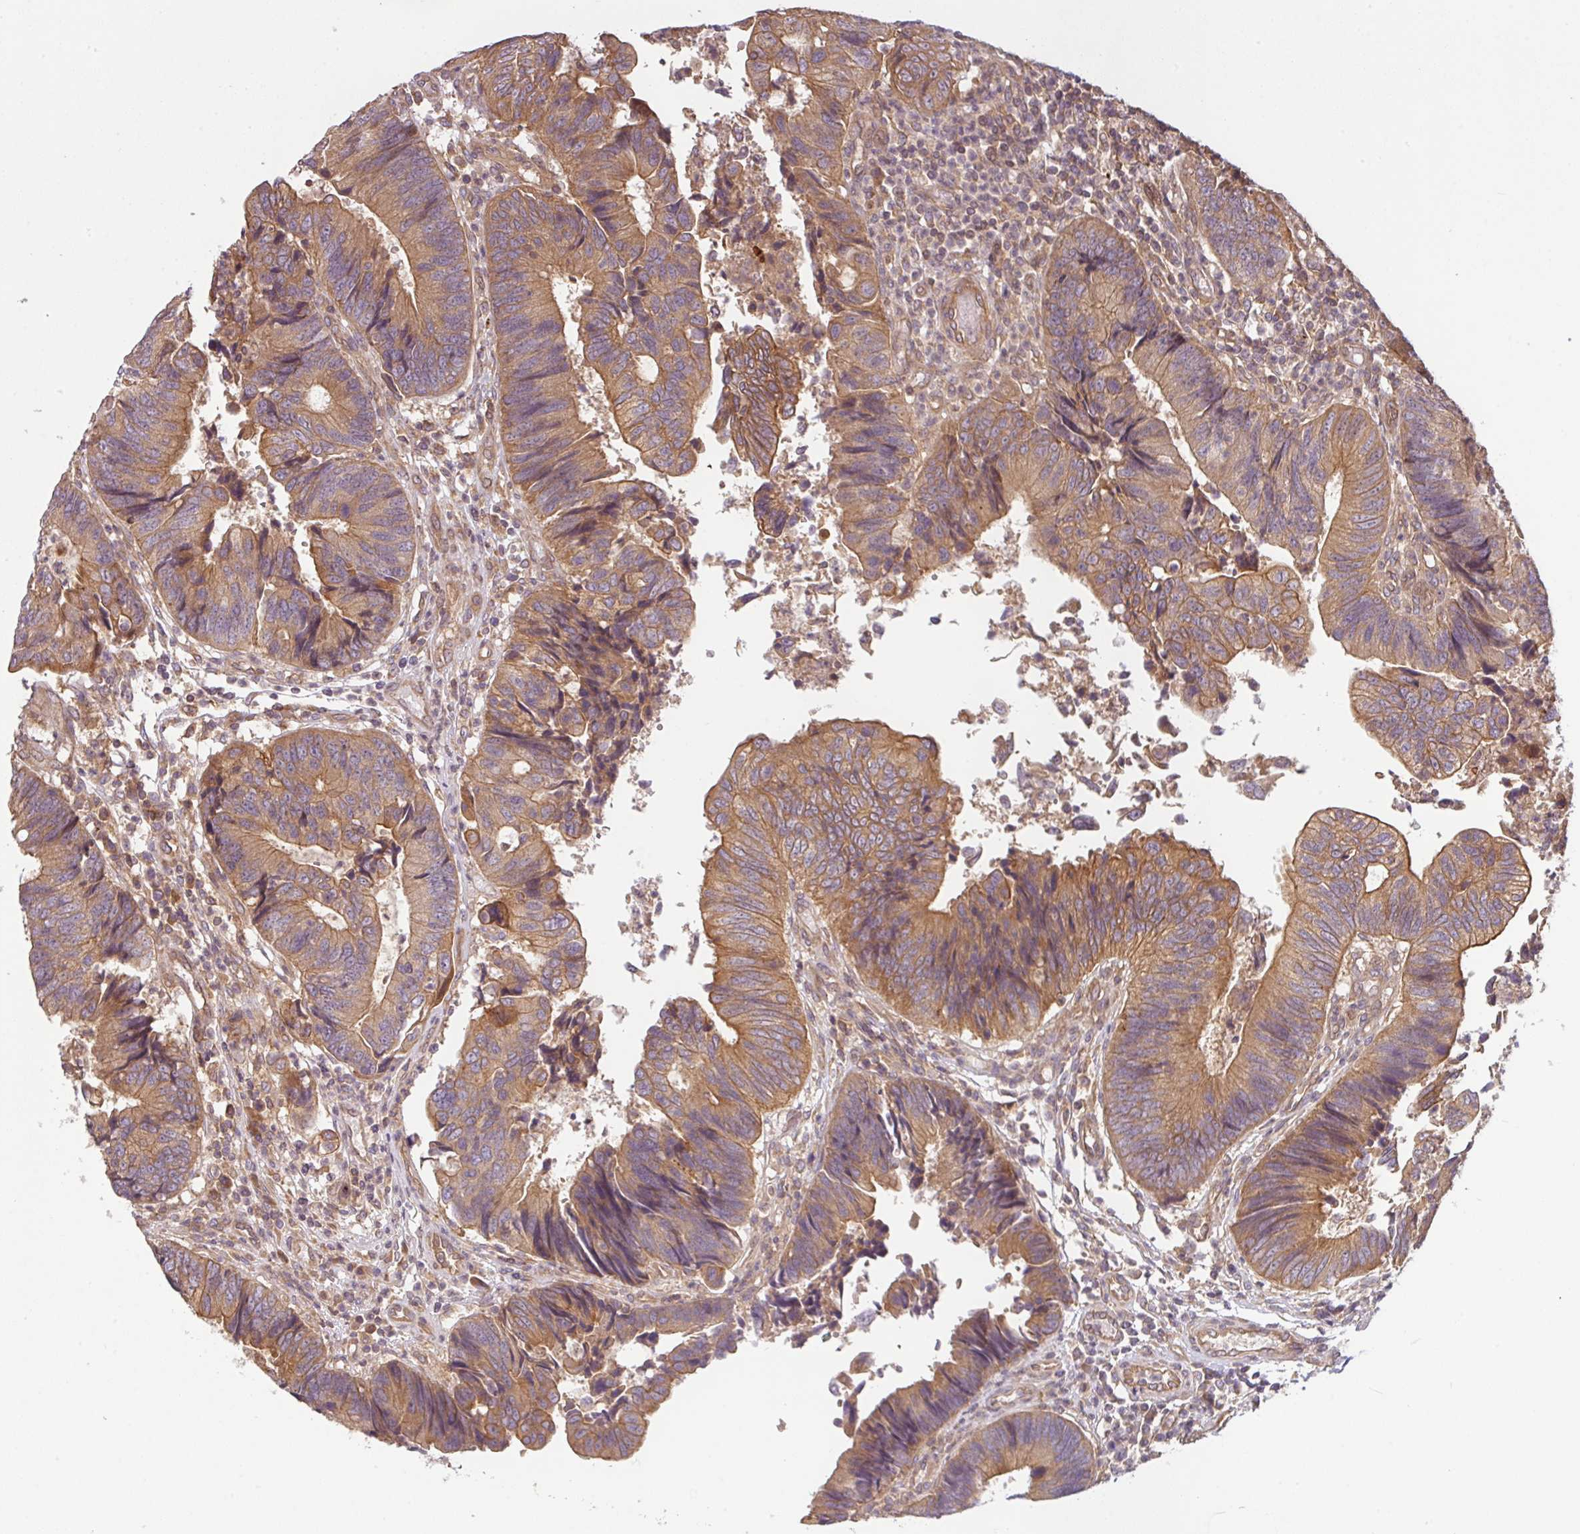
{"staining": {"intensity": "moderate", "quantity": ">75%", "location": "cytoplasmic/membranous"}, "tissue": "colorectal cancer", "cell_type": "Tumor cells", "image_type": "cancer", "snomed": [{"axis": "morphology", "description": "Adenocarcinoma, NOS"}, {"axis": "topography", "description": "Colon"}], "caption": "Brown immunohistochemical staining in adenocarcinoma (colorectal) reveals moderate cytoplasmic/membranous expression in about >75% of tumor cells. The staining was performed using DAB (3,3'-diaminobenzidine) to visualize the protein expression in brown, while the nuclei were stained in blue with hematoxylin (Magnification: 20x).", "gene": "RNF31", "patient": {"sex": "female", "age": 67}}